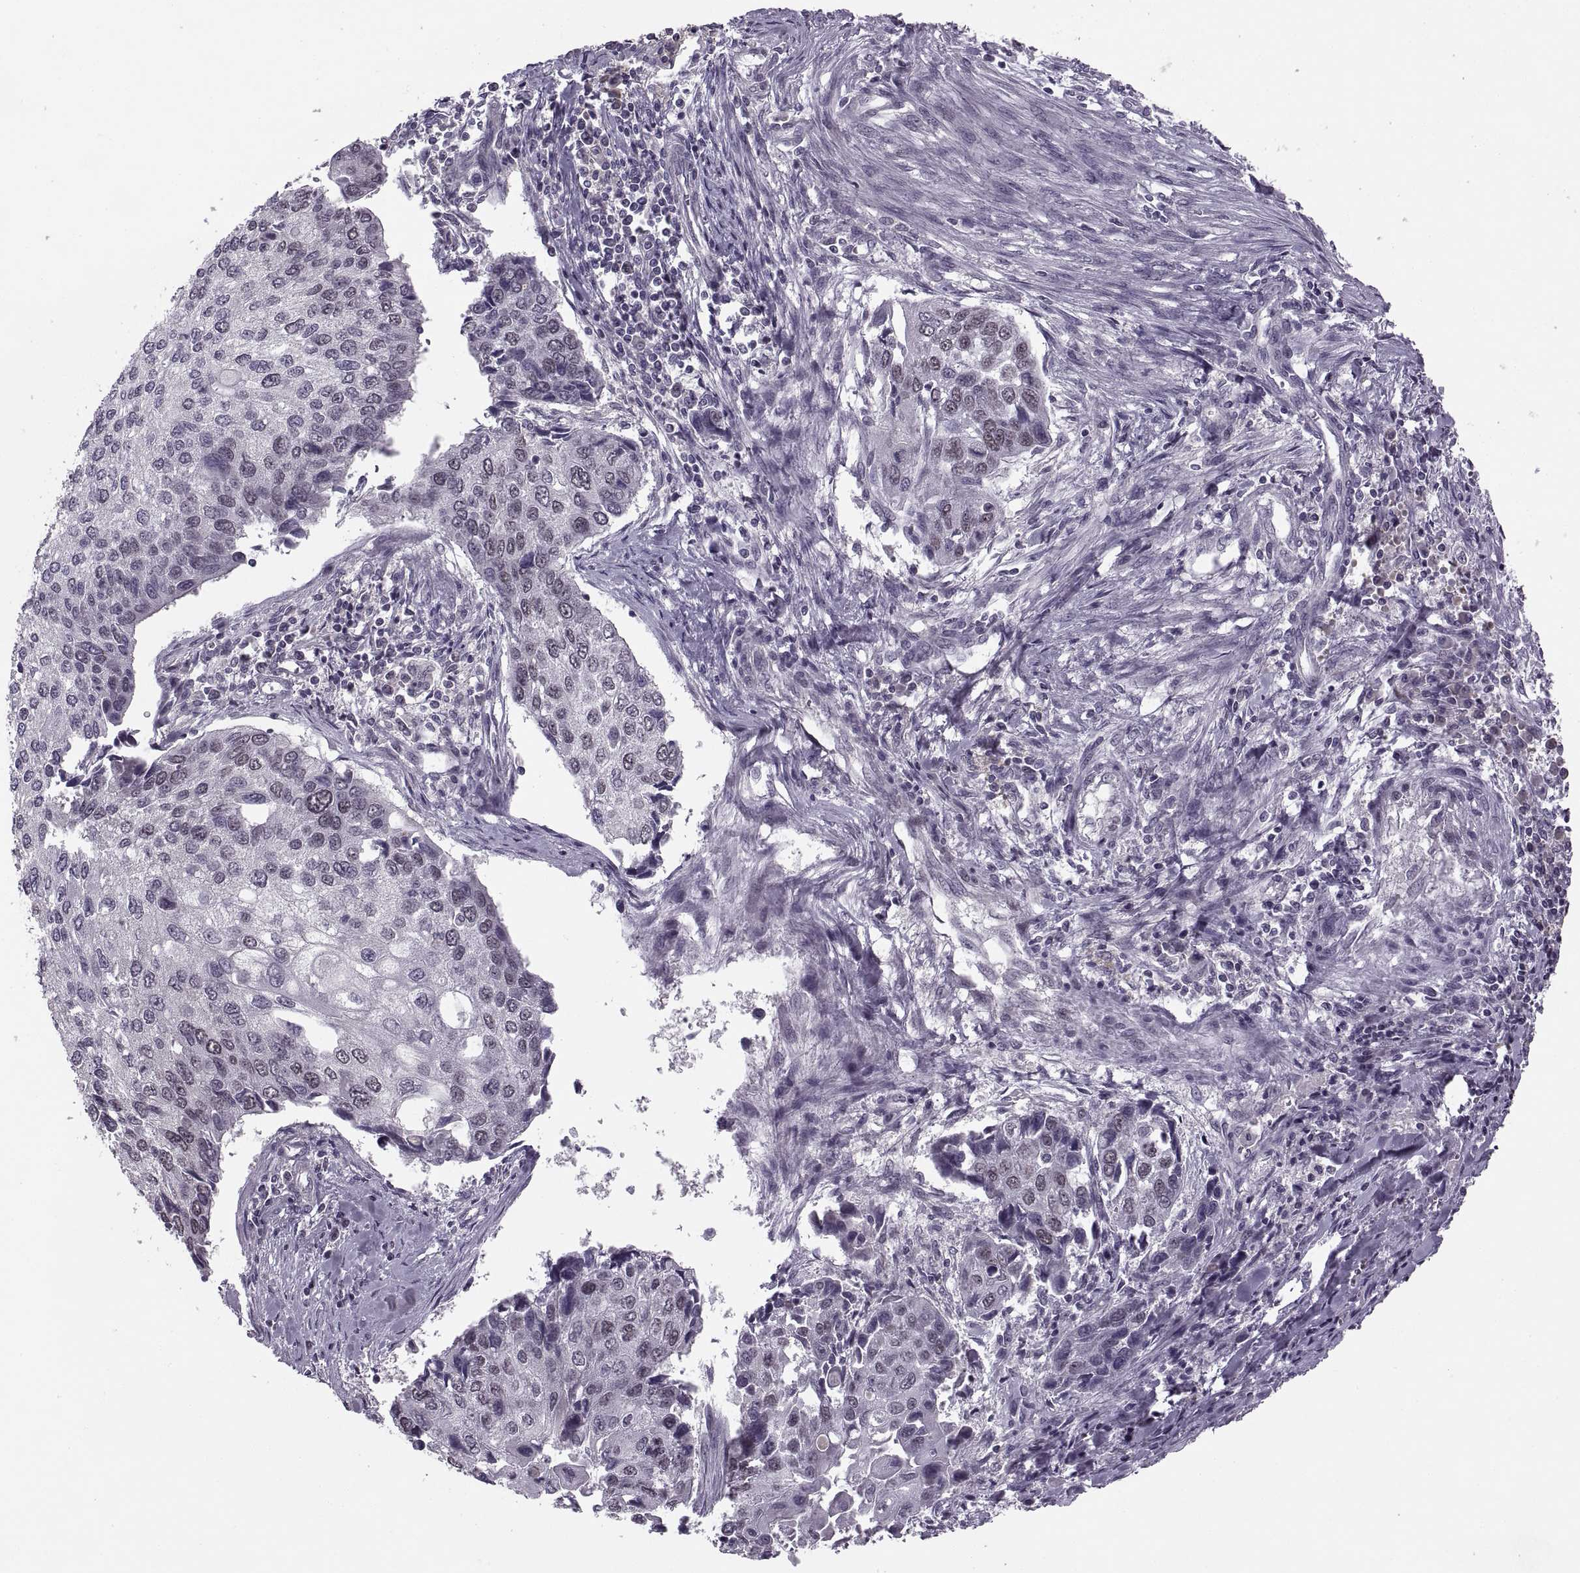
{"staining": {"intensity": "negative", "quantity": "none", "location": "none"}, "tissue": "lung cancer", "cell_type": "Tumor cells", "image_type": "cancer", "snomed": [{"axis": "morphology", "description": "Squamous cell carcinoma, NOS"}, {"axis": "morphology", "description": "Squamous cell carcinoma, metastatic, NOS"}, {"axis": "topography", "description": "Lung"}], "caption": "The histopathology image shows no significant positivity in tumor cells of squamous cell carcinoma (lung). Brightfield microscopy of immunohistochemistry (IHC) stained with DAB (brown) and hematoxylin (blue), captured at high magnification.", "gene": "CACNA1F", "patient": {"sex": "male", "age": 63}}